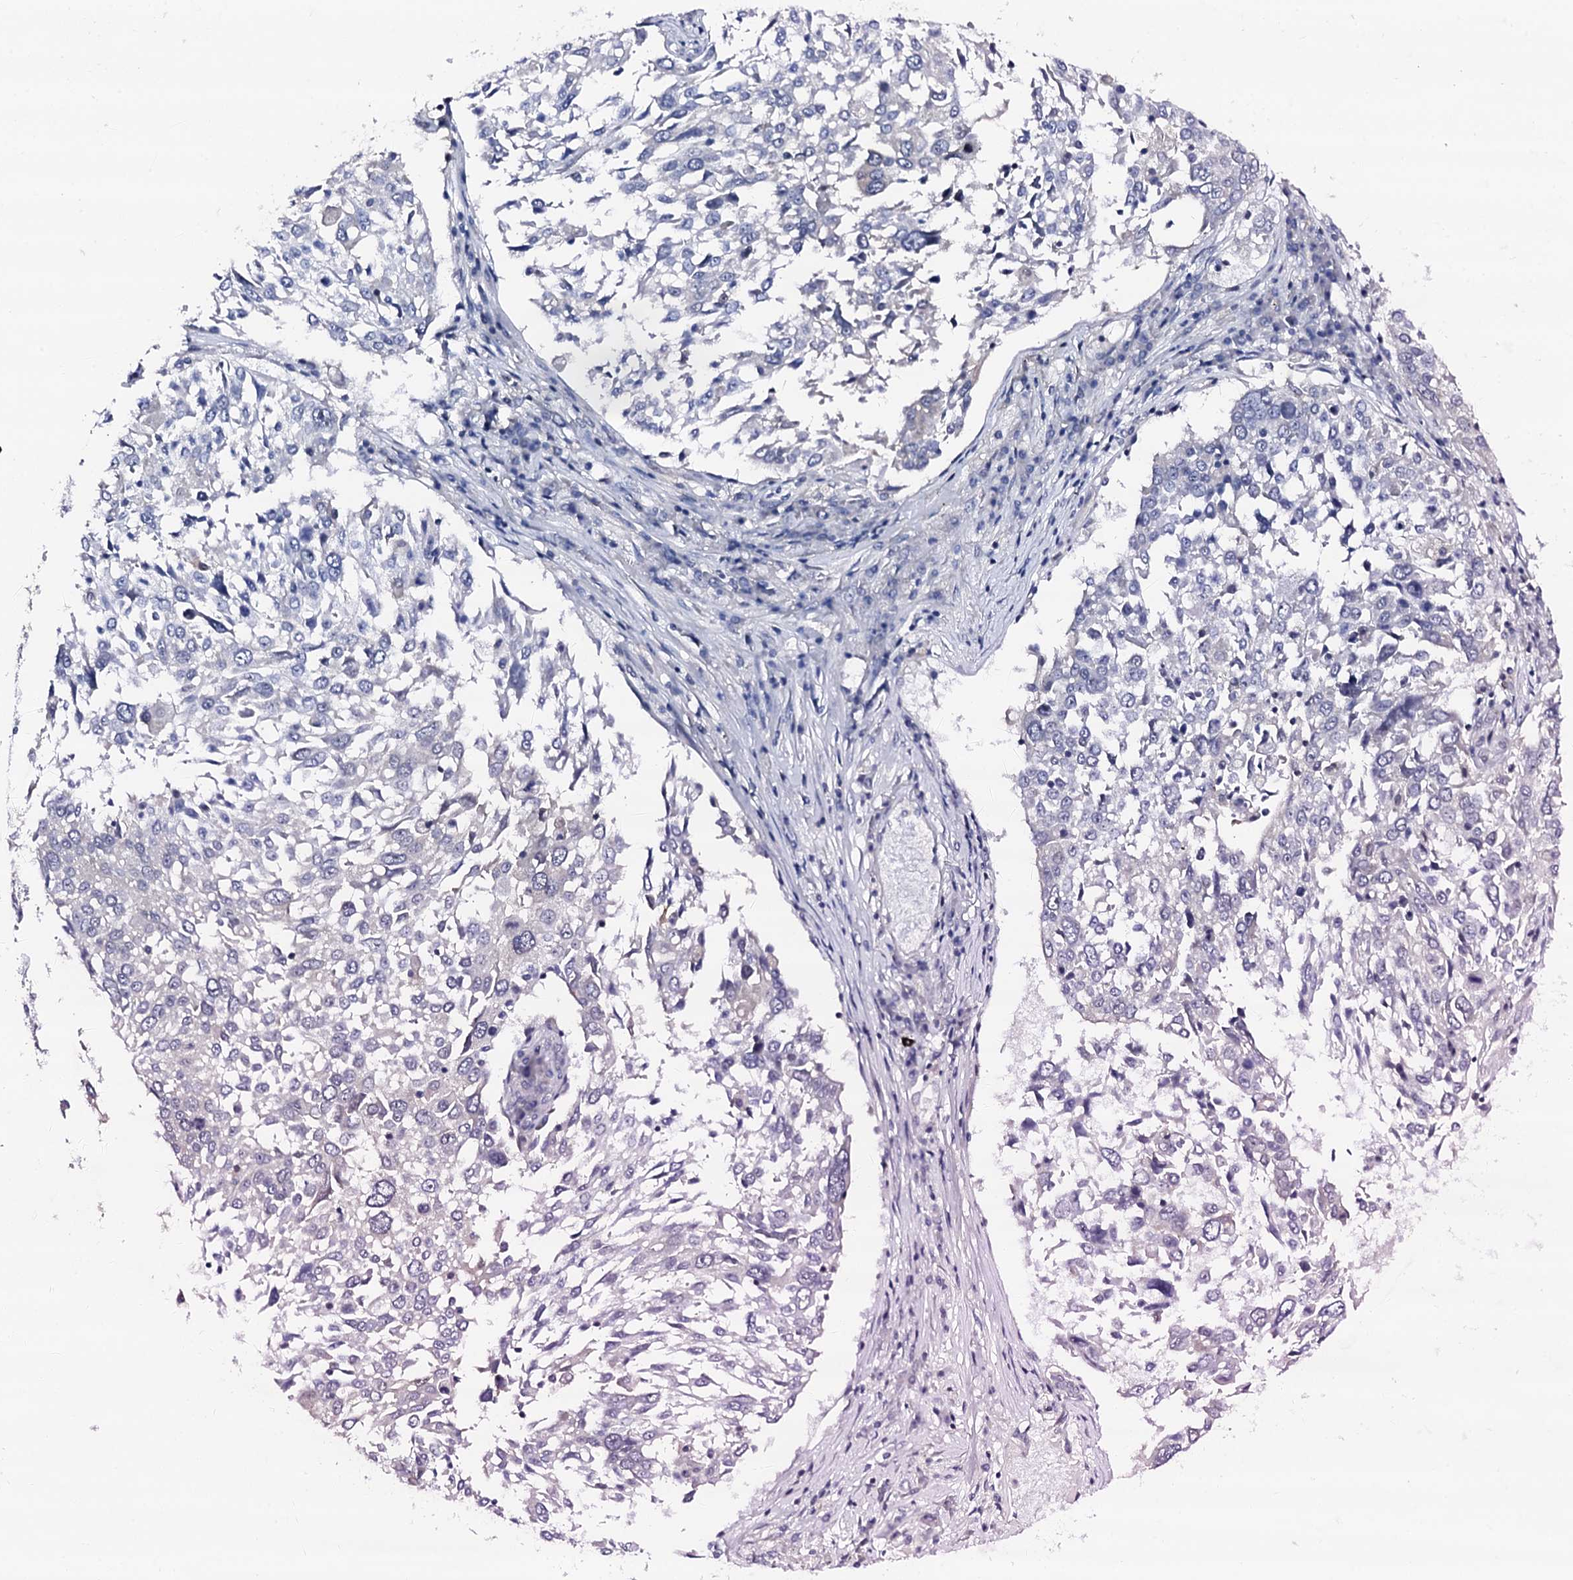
{"staining": {"intensity": "negative", "quantity": "none", "location": "none"}, "tissue": "lung cancer", "cell_type": "Tumor cells", "image_type": "cancer", "snomed": [{"axis": "morphology", "description": "Squamous cell carcinoma, NOS"}, {"axis": "topography", "description": "Lung"}], "caption": "A histopathology image of human squamous cell carcinoma (lung) is negative for staining in tumor cells.", "gene": "TRAFD1", "patient": {"sex": "male", "age": 65}}